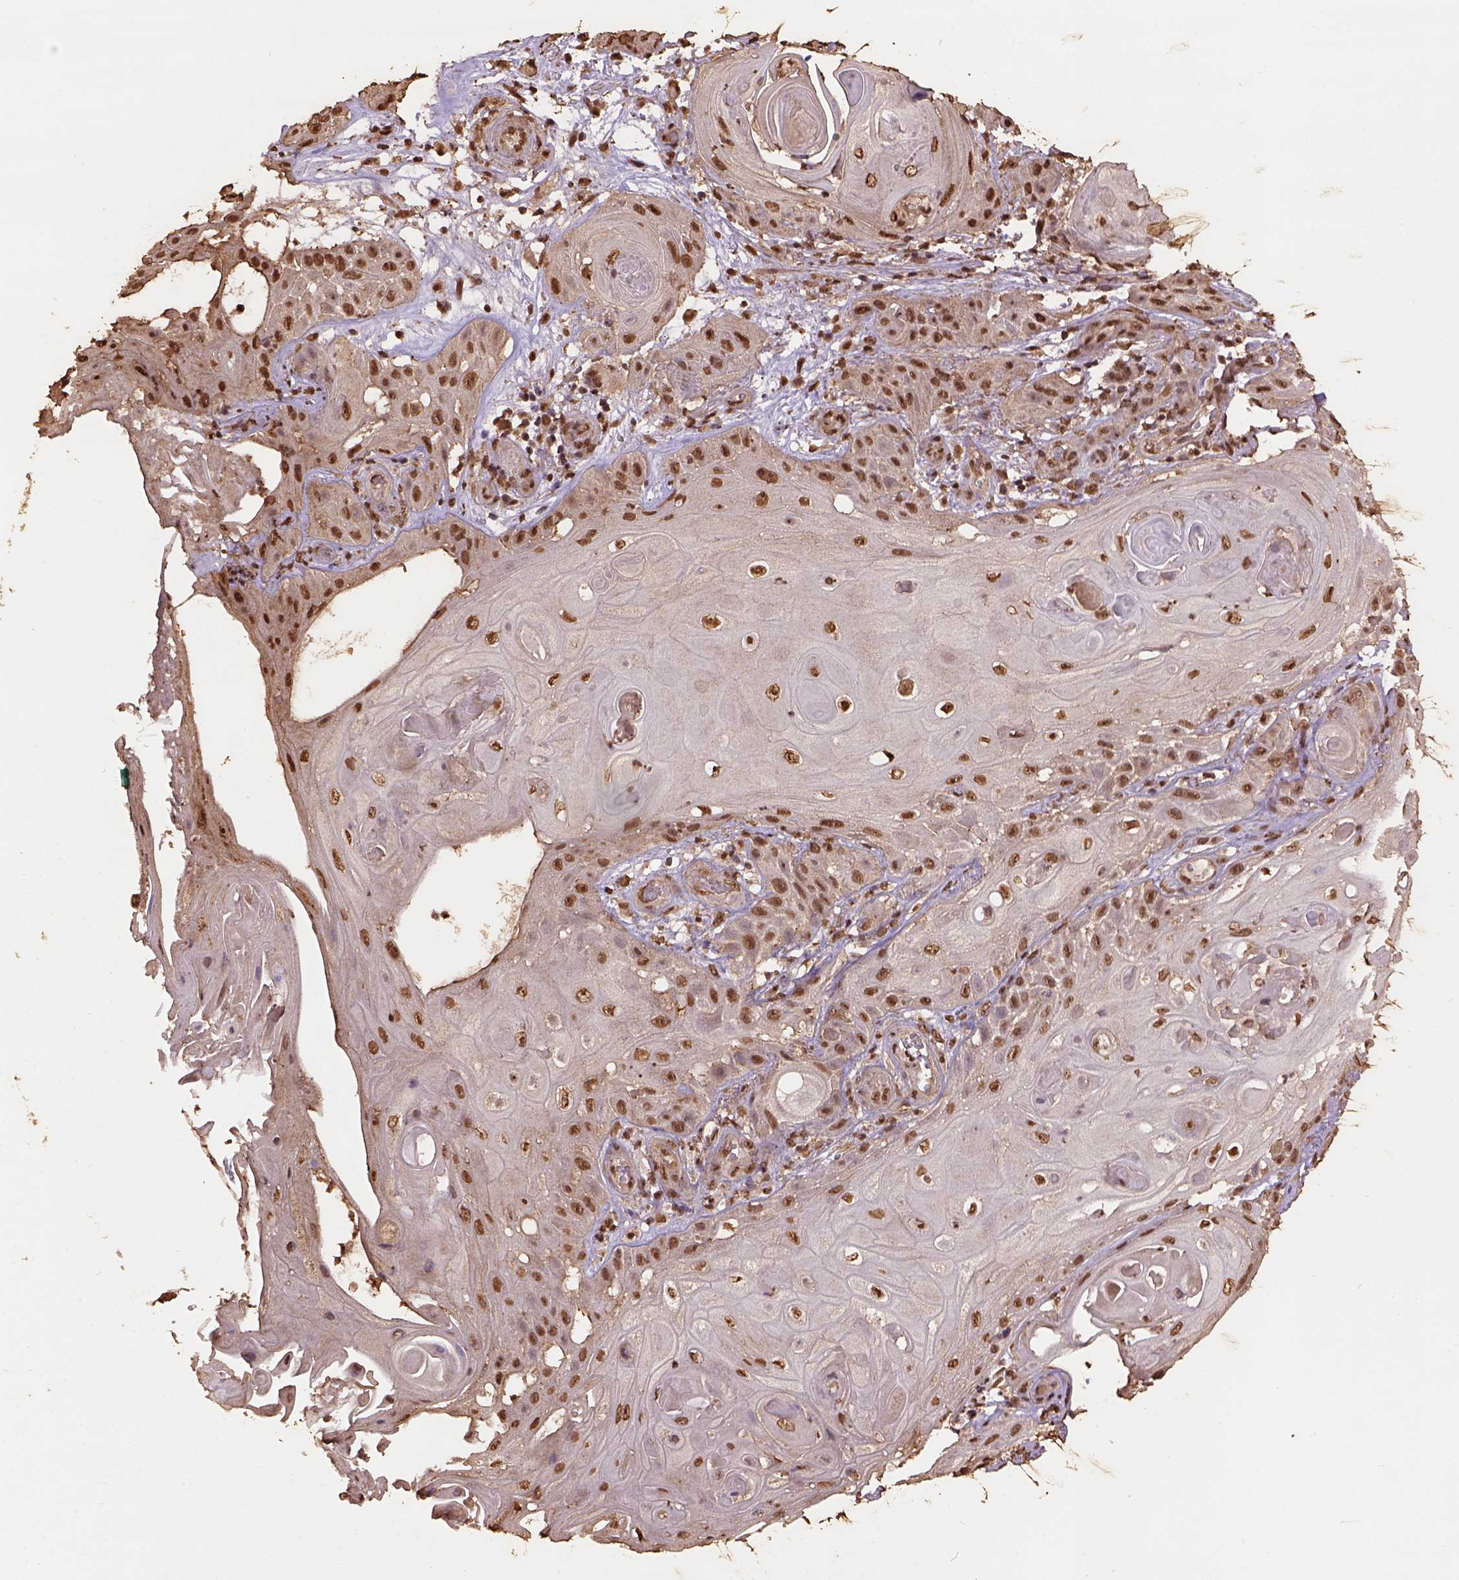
{"staining": {"intensity": "strong", "quantity": ">75%", "location": "nuclear"}, "tissue": "skin cancer", "cell_type": "Tumor cells", "image_type": "cancer", "snomed": [{"axis": "morphology", "description": "Squamous cell carcinoma, NOS"}, {"axis": "topography", "description": "Skin"}], "caption": "Tumor cells demonstrate high levels of strong nuclear positivity in approximately >75% of cells in human skin cancer (squamous cell carcinoma).", "gene": "CSTF2T", "patient": {"sex": "male", "age": 62}}